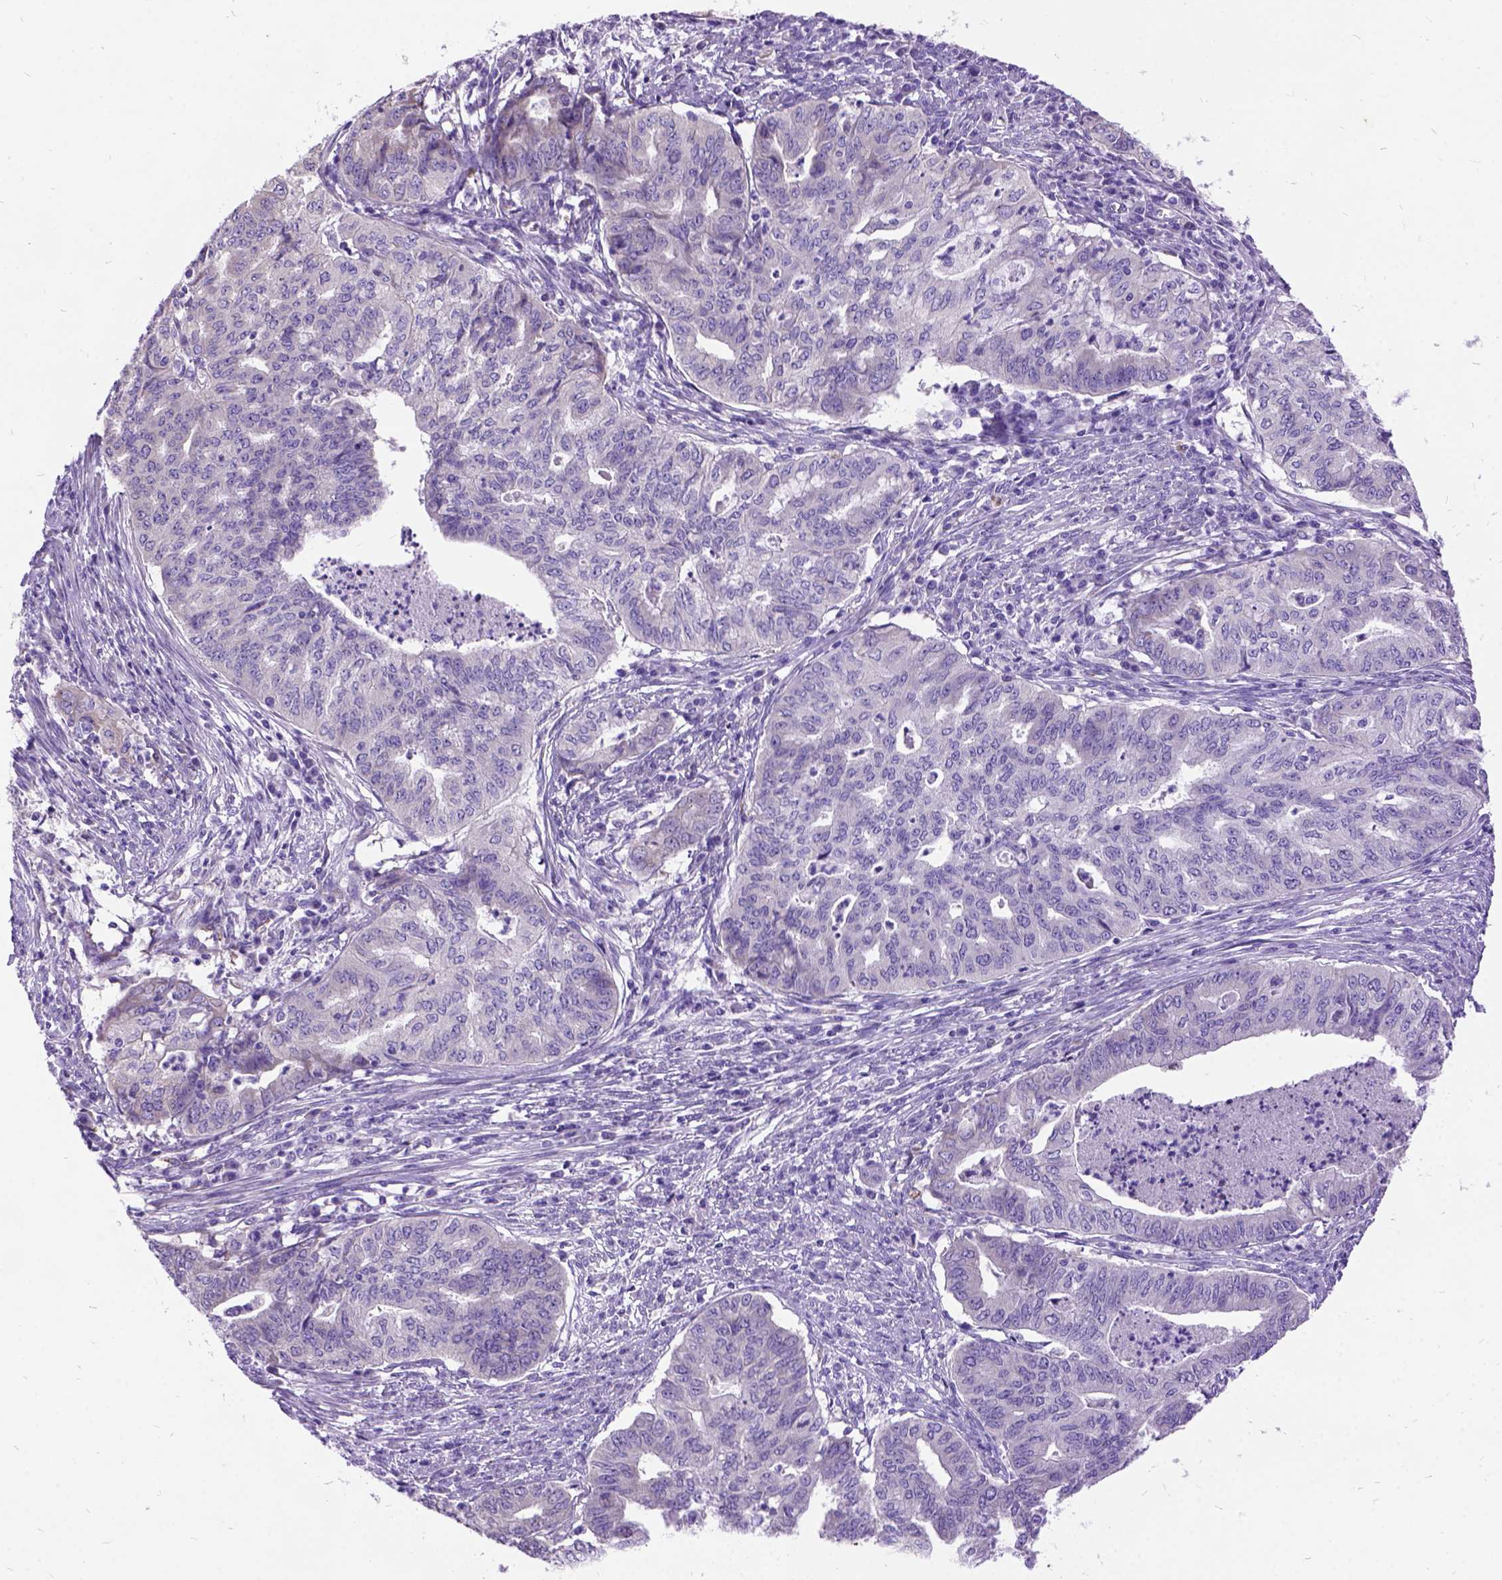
{"staining": {"intensity": "negative", "quantity": "none", "location": "none"}, "tissue": "endometrial cancer", "cell_type": "Tumor cells", "image_type": "cancer", "snomed": [{"axis": "morphology", "description": "Adenocarcinoma, NOS"}, {"axis": "topography", "description": "Endometrium"}], "caption": "Immunohistochemistry (IHC) photomicrograph of neoplastic tissue: human adenocarcinoma (endometrial) stained with DAB shows no significant protein positivity in tumor cells.", "gene": "CFAP54", "patient": {"sex": "female", "age": 79}}